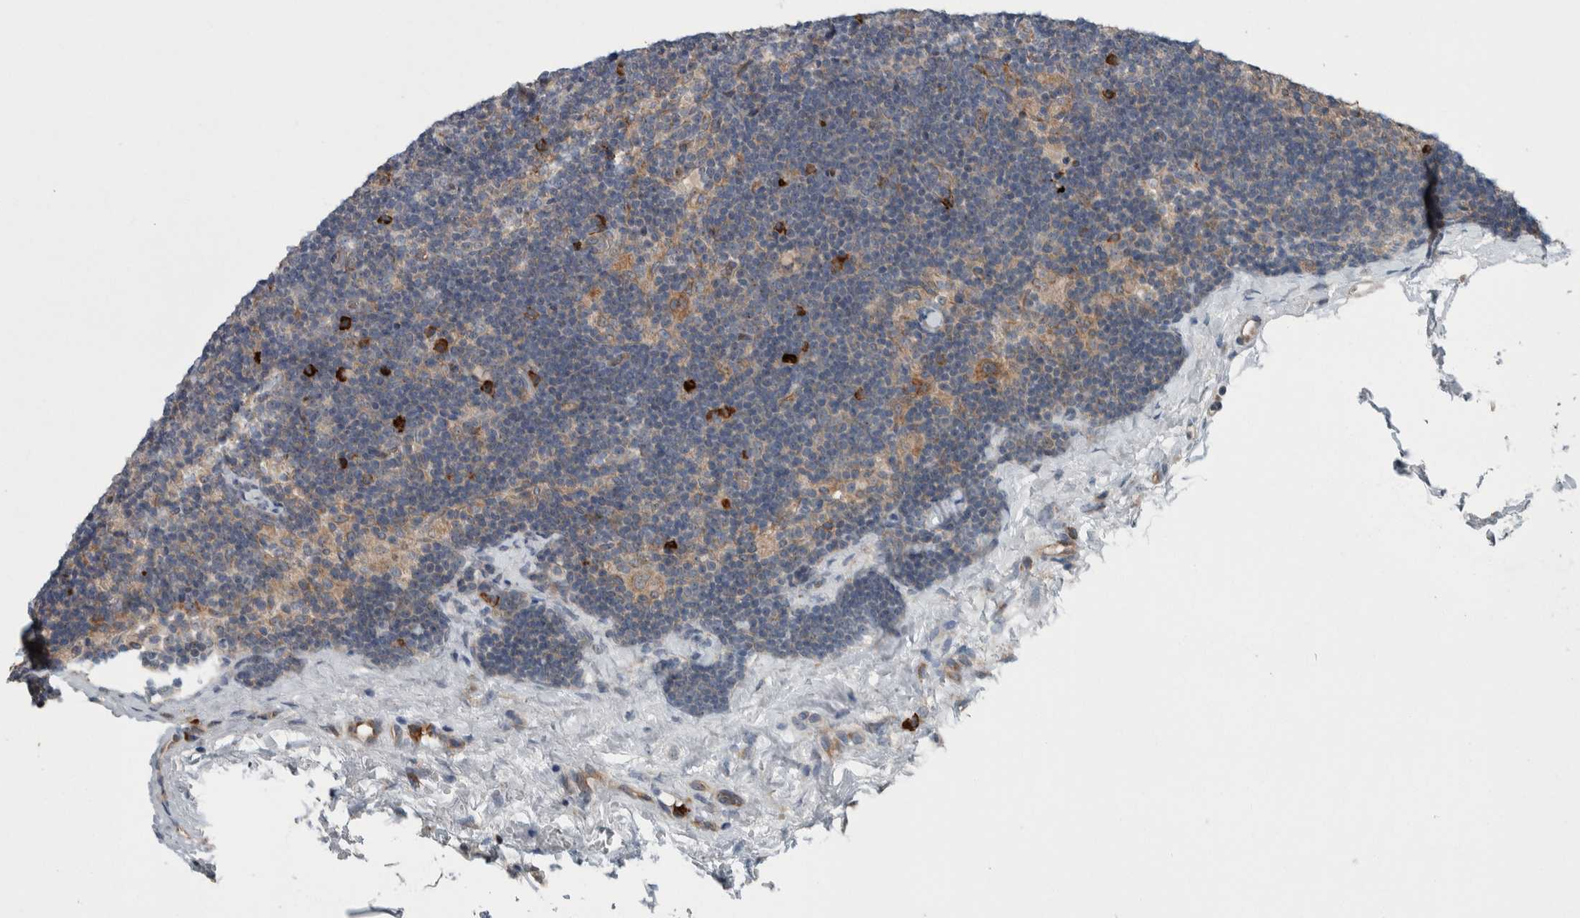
{"staining": {"intensity": "weak", "quantity": "<25%", "location": "cytoplasmic/membranous"}, "tissue": "lymph node", "cell_type": "Germinal center cells", "image_type": "normal", "snomed": [{"axis": "morphology", "description": "Normal tissue, NOS"}, {"axis": "topography", "description": "Lymph node"}], "caption": "This is an IHC histopathology image of normal human lymph node. There is no expression in germinal center cells.", "gene": "USP25", "patient": {"sex": "female", "age": 22}}